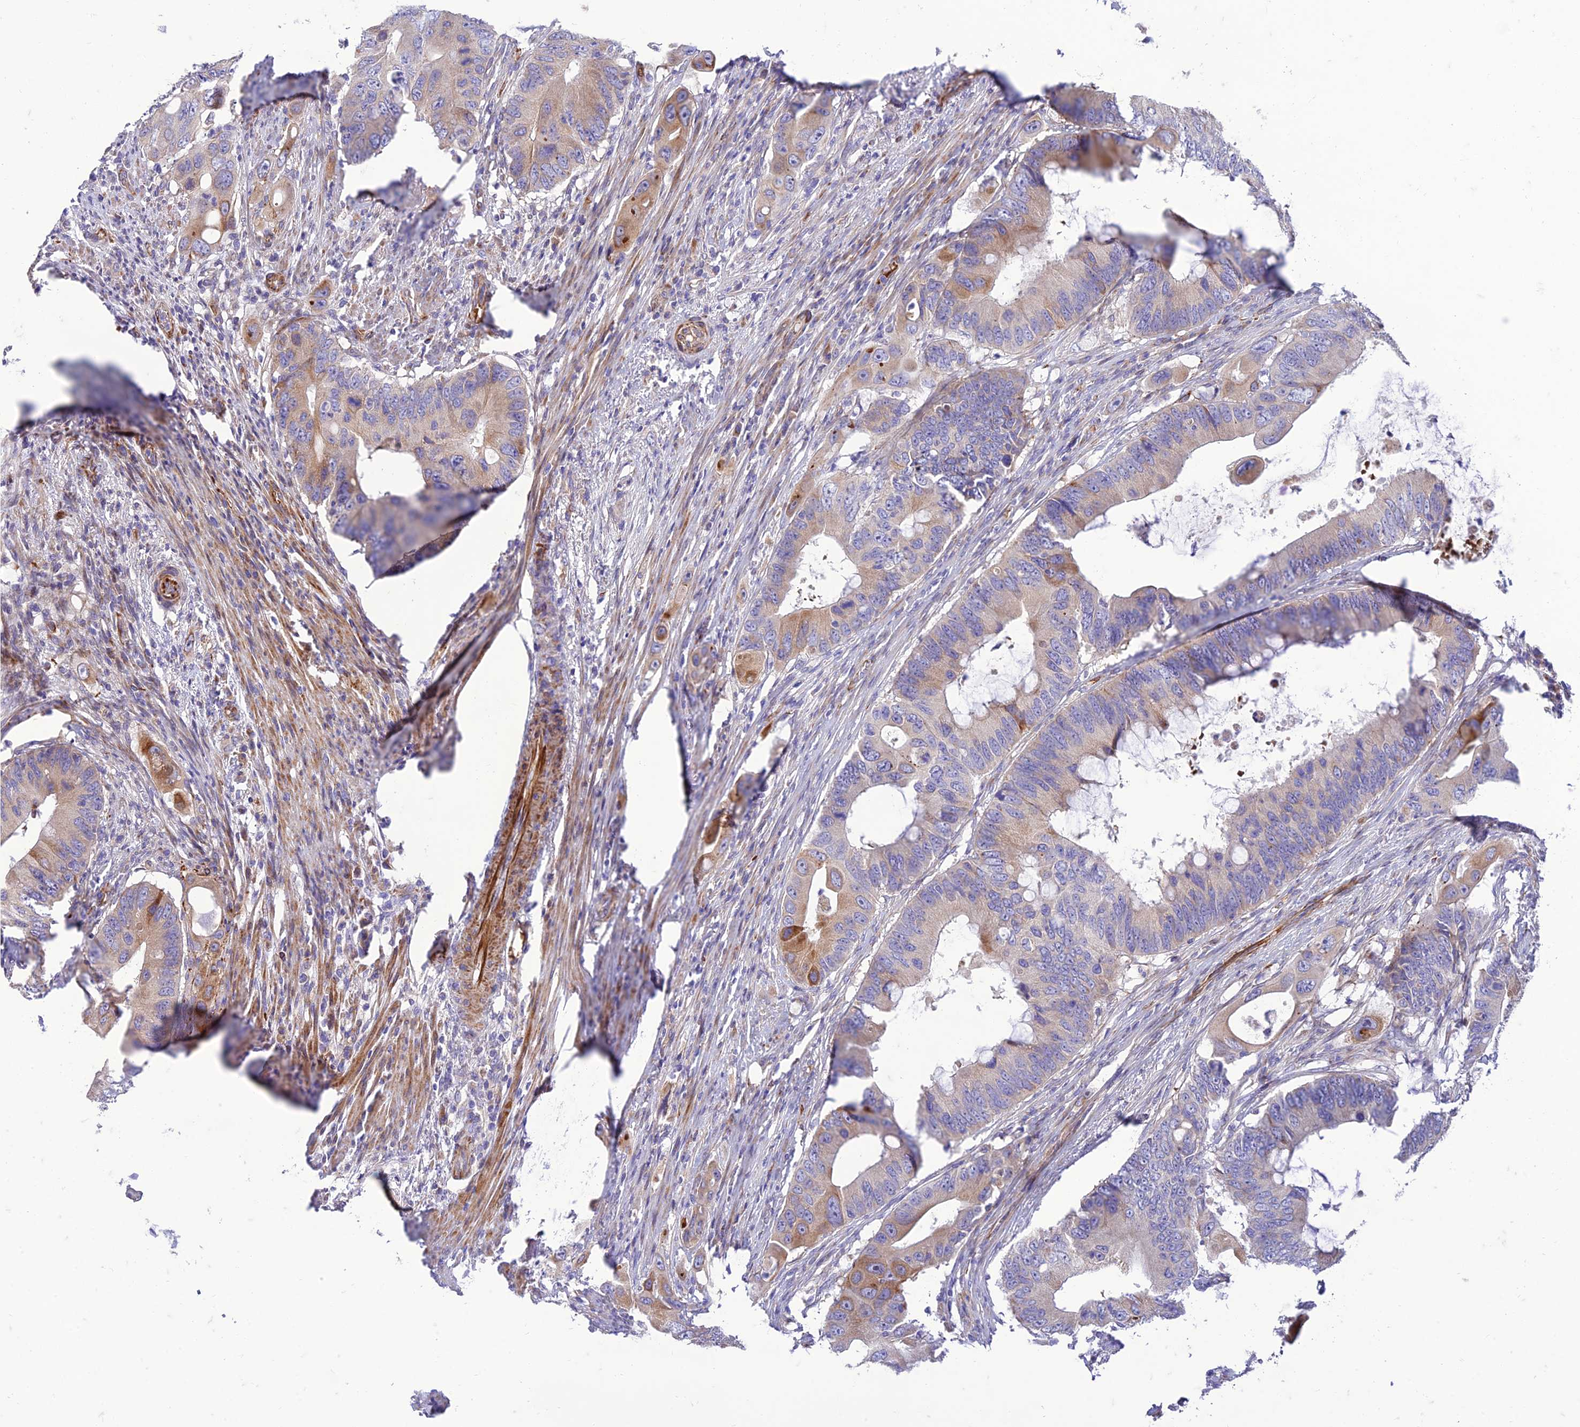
{"staining": {"intensity": "moderate", "quantity": "25%-75%", "location": "cytoplasmic/membranous"}, "tissue": "colorectal cancer", "cell_type": "Tumor cells", "image_type": "cancer", "snomed": [{"axis": "morphology", "description": "Adenocarcinoma, NOS"}, {"axis": "topography", "description": "Colon"}], "caption": "Immunohistochemical staining of human colorectal adenocarcinoma demonstrates moderate cytoplasmic/membranous protein positivity in about 25%-75% of tumor cells.", "gene": "SEL1L3", "patient": {"sex": "male", "age": 71}}